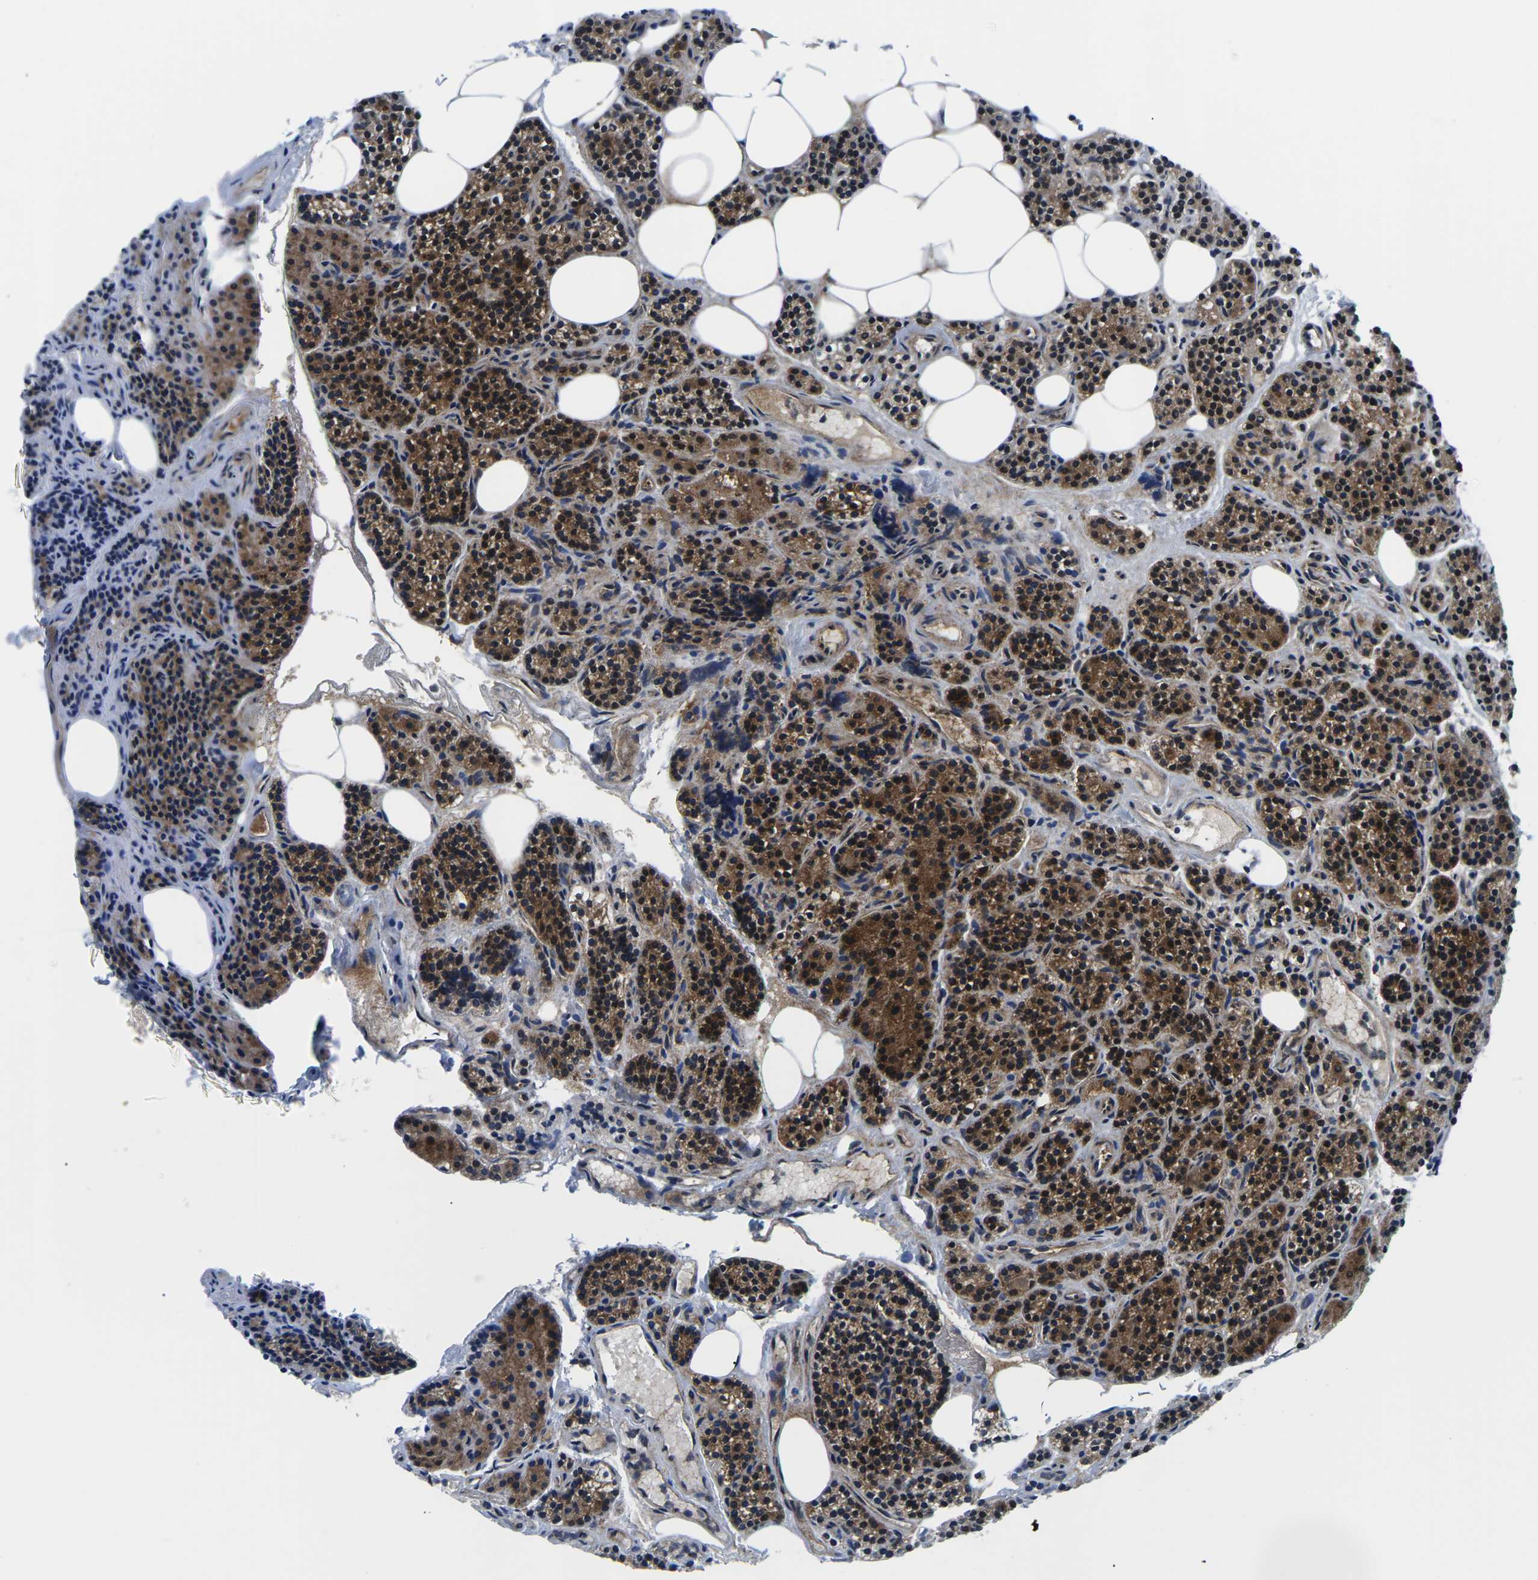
{"staining": {"intensity": "strong", "quantity": ">75%", "location": "cytoplasmic/membranous"}, "tissue": "parathyroid gland", "cell_type": "Glandular cells", "image_type": "normal", "snomed": [{"axis": "morphology", "description": "Normal tissue, NOS"}, {"axis": "morphology", "description": "Adenoma, NOS"}, {"axis": "topography", "description": "Parathyroid gland"}], "caption": "IHC micrograph of benign parathyroid gland: parathyroid gland stained using immunohistochemistry displays high levels of strong protein expression localized specifically in the cytoplasmic/membranous of glandular cells, appearing as a cytoplasmic/membranous brown color.", "gene": "EIF4E", "patient": {"sex": "female", "age": 74}}